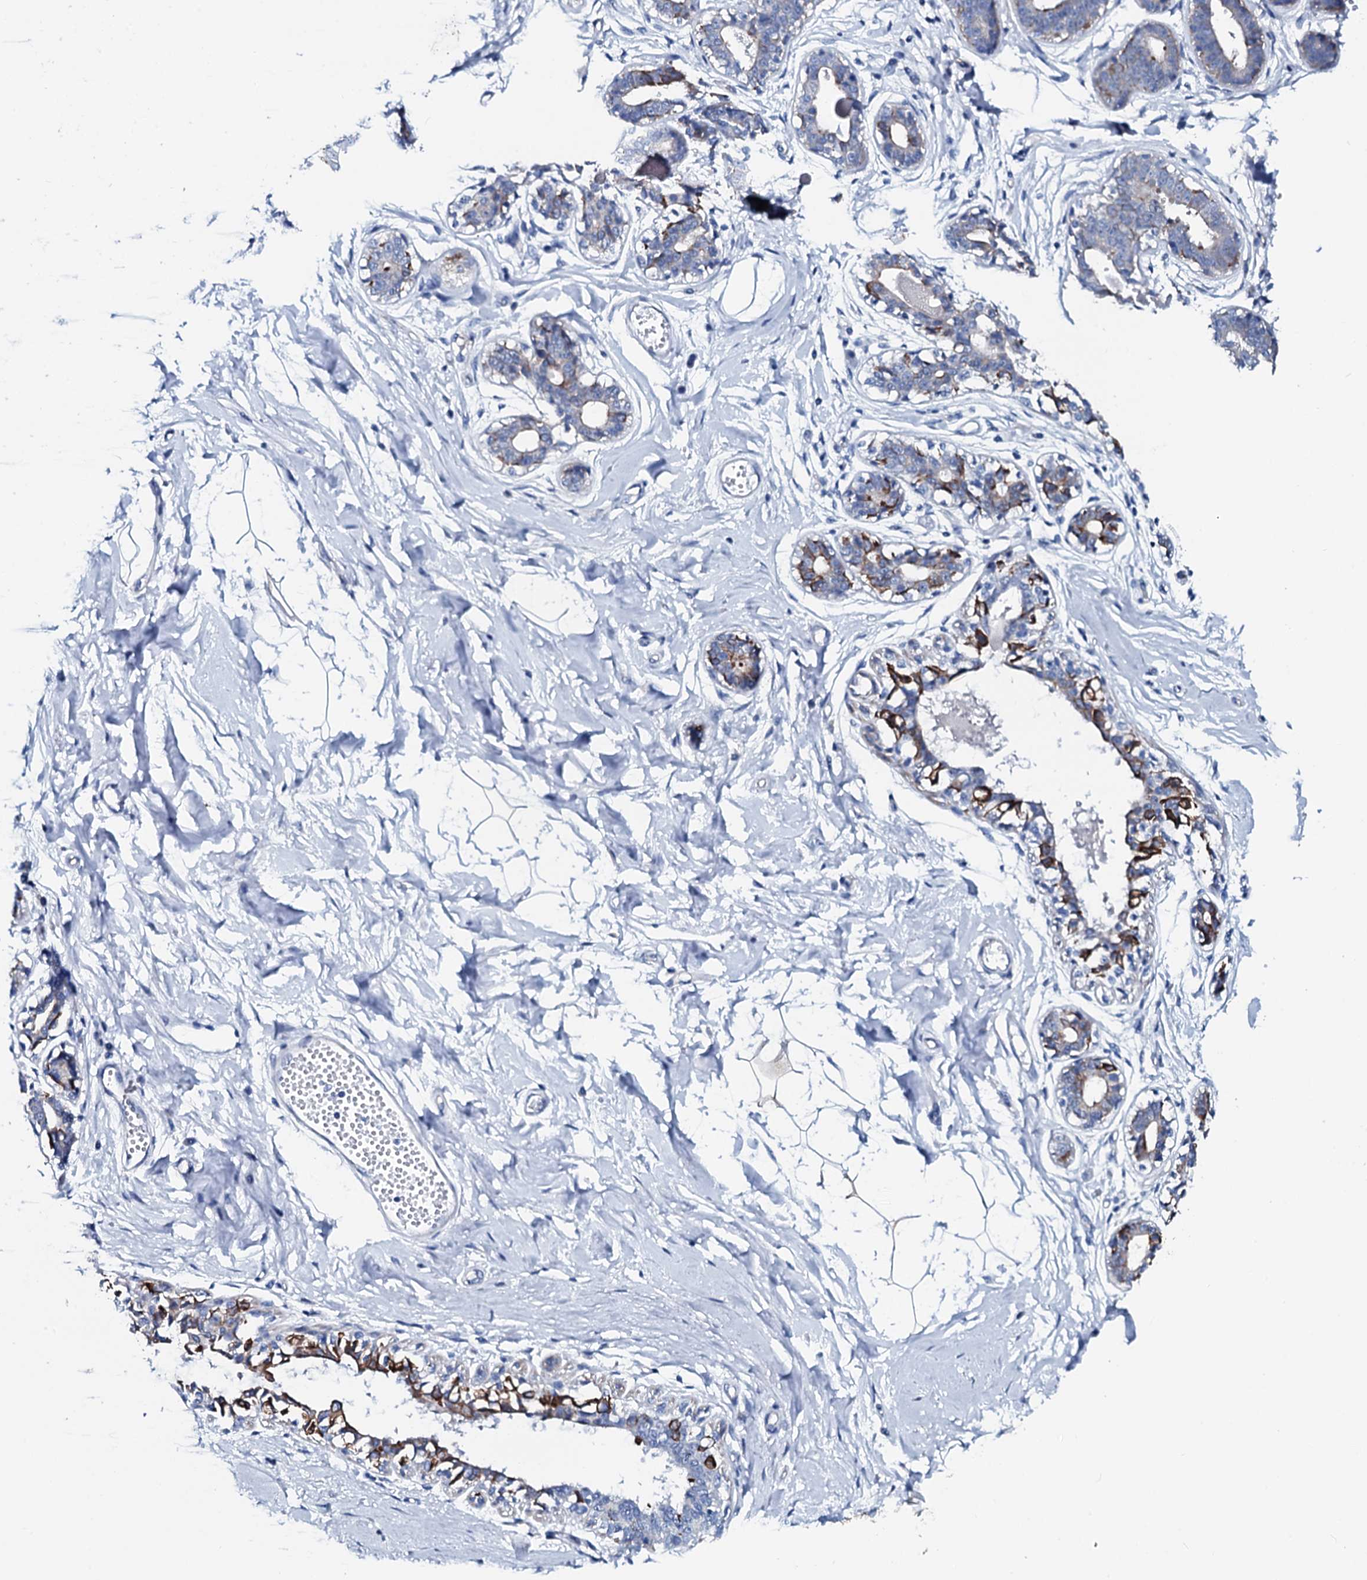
{"staining": {"intensity": "negative", "quantity": "none", "location": "none"}, "tissue": "breast", "cell_type": "Adipocytes", "image_type": "normal", "snomed": [{"axis": "morphology", "description": "Normal tissue, NOS"}, {"axis": "topography", "description": "Breast"}], "caption": "Breast stained for a protein using immunohistochemistry (IHC) displays no positivity adipocytes.", "gene": "GYS2", "patient": {"sex": "female", "age": 45}}